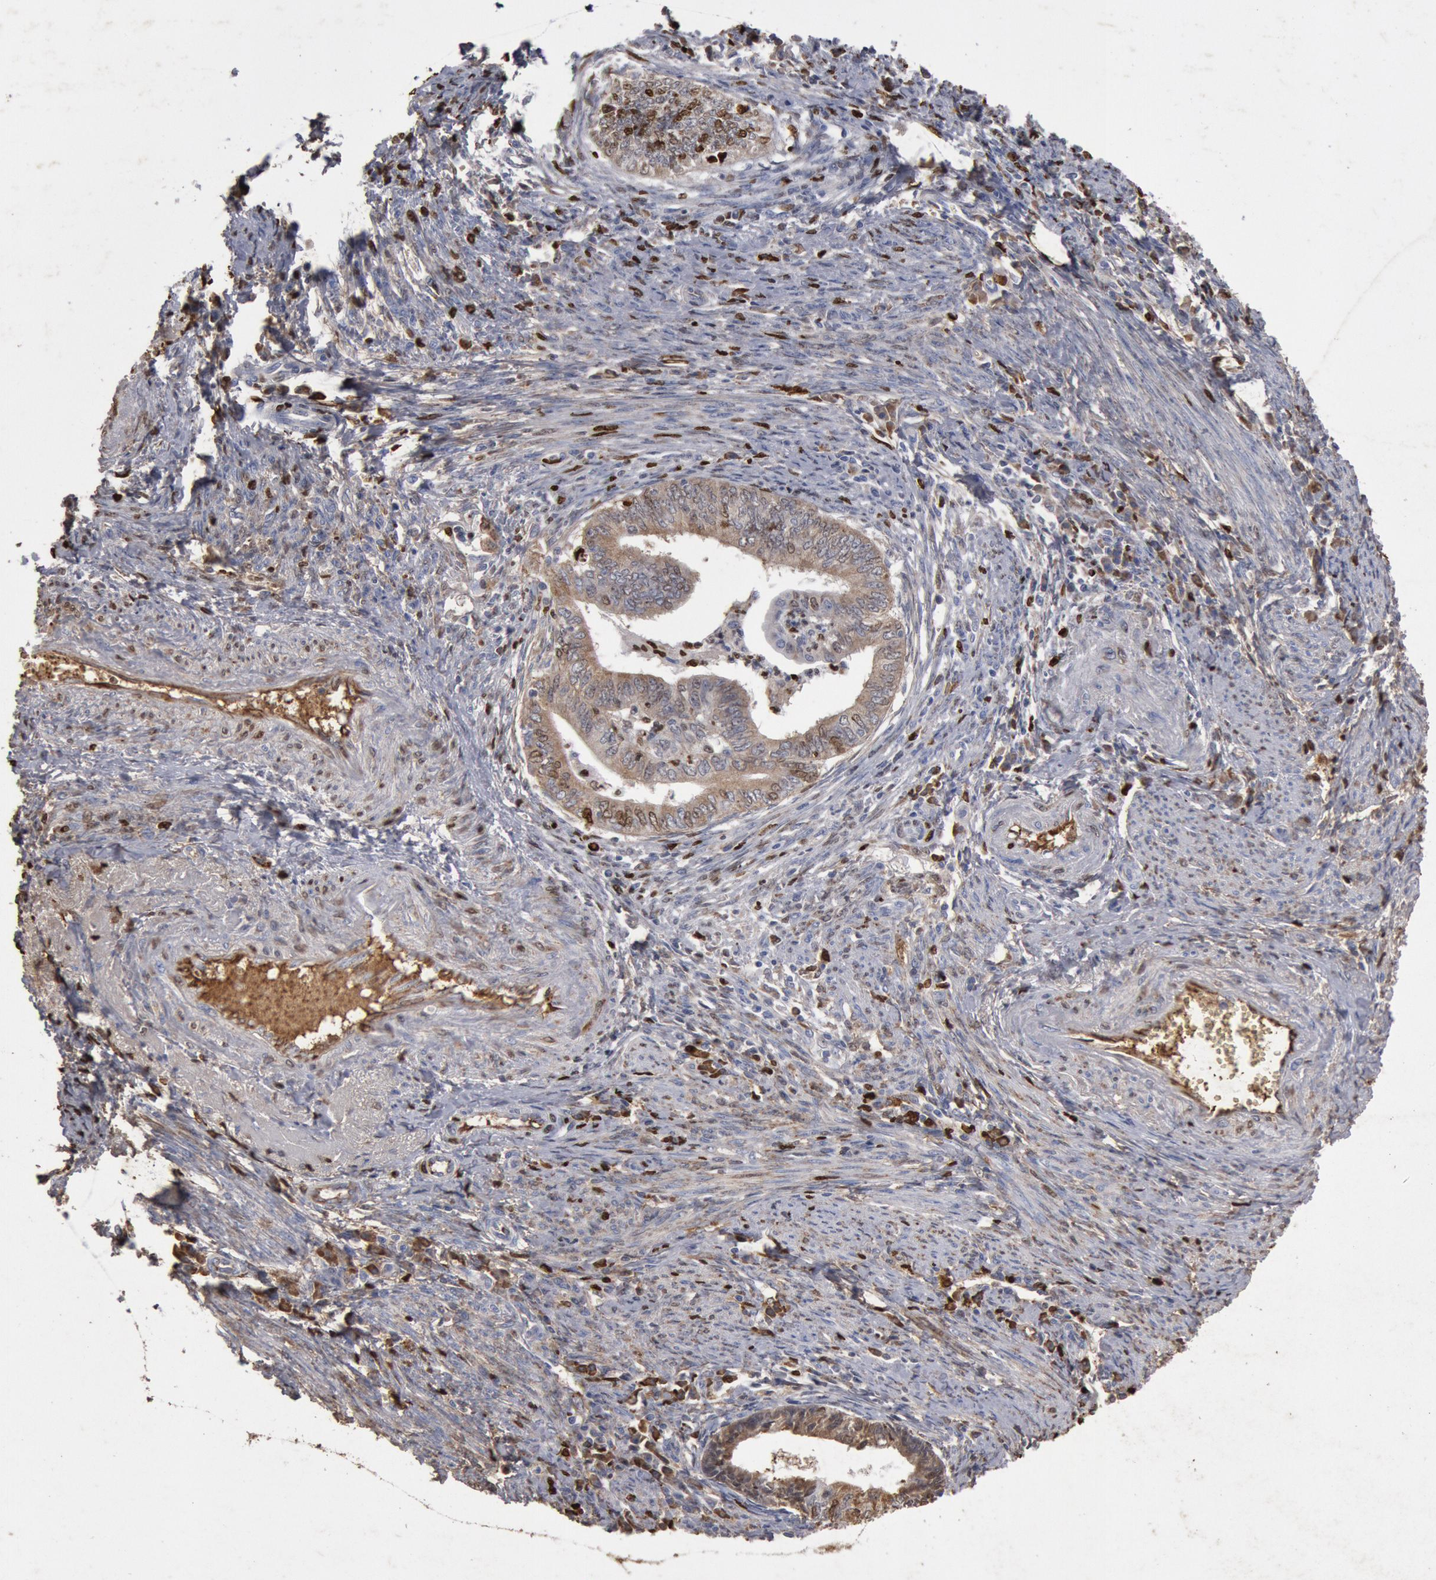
{"staining": {"intensity": "moderate", "quantity": ">75%", "location": "cytoplasmic/membranous"}, "tissue": "endometrial cancer", "cell_type": "Tumor cells", "image_type": "cancer", "snomed": [{"axis": "morphology", "description": "Adenocarcinoma, NOS"}, {"axis": "topography", "description": "Endometrium"}], "caption": "A medium amount of moderate cytoplasmic/membranous staining is identified in about >75% of tumor cells in endometrial cancer (adenocarcinoma) tissue. (DAB = brown stain, brightfield microscopy at high magnification).", "gene": "FOXA2", "patient": {"sex": "female", "age": 66}}